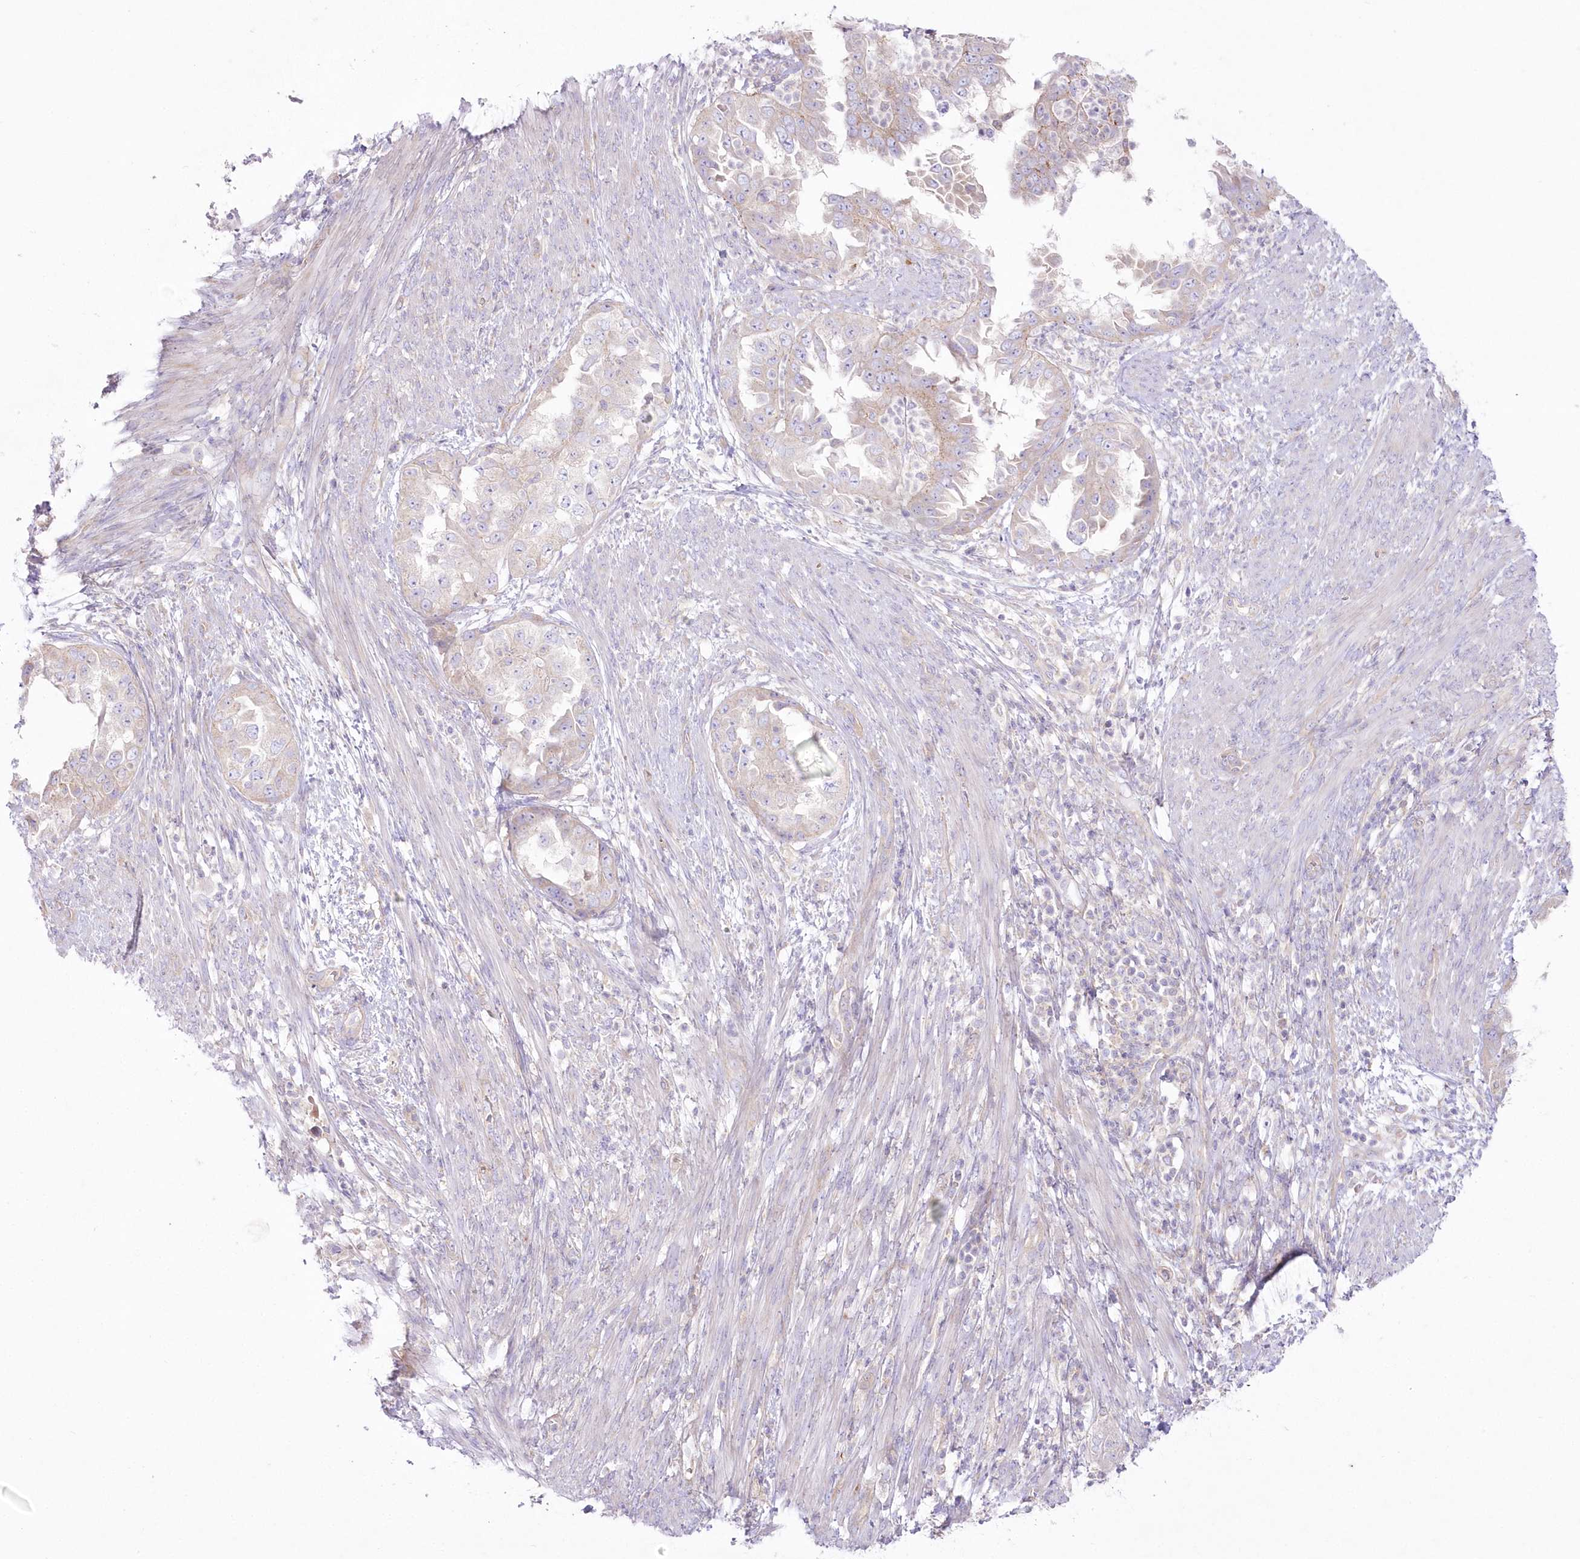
{"staining": {"intensity": "weak", "quantity": "25%-75%", "location": "cytoplasmic/membranous"}, "tissue": "endometrial cancer", "cell_type": "Tumor cells", "image_type": "cancer", "snomed": [{"axis": "morphology", "description": "Adenocarcinoma, NOS"}, {"axis": "topography", "description": "Endometrium"}], "caption": "High-magnification brightfield microscopy of endometrial cancer (adenocarcinoma) stained with DAB (brown) and counterstained with hematoxylin (blue). tumor cells exhibit weak cytoplasmic/membranous expression is appreciated in approximately25%-75% of cells.", "gene": "ZNF843", "patient": {"sex": "female", "age": 85}}